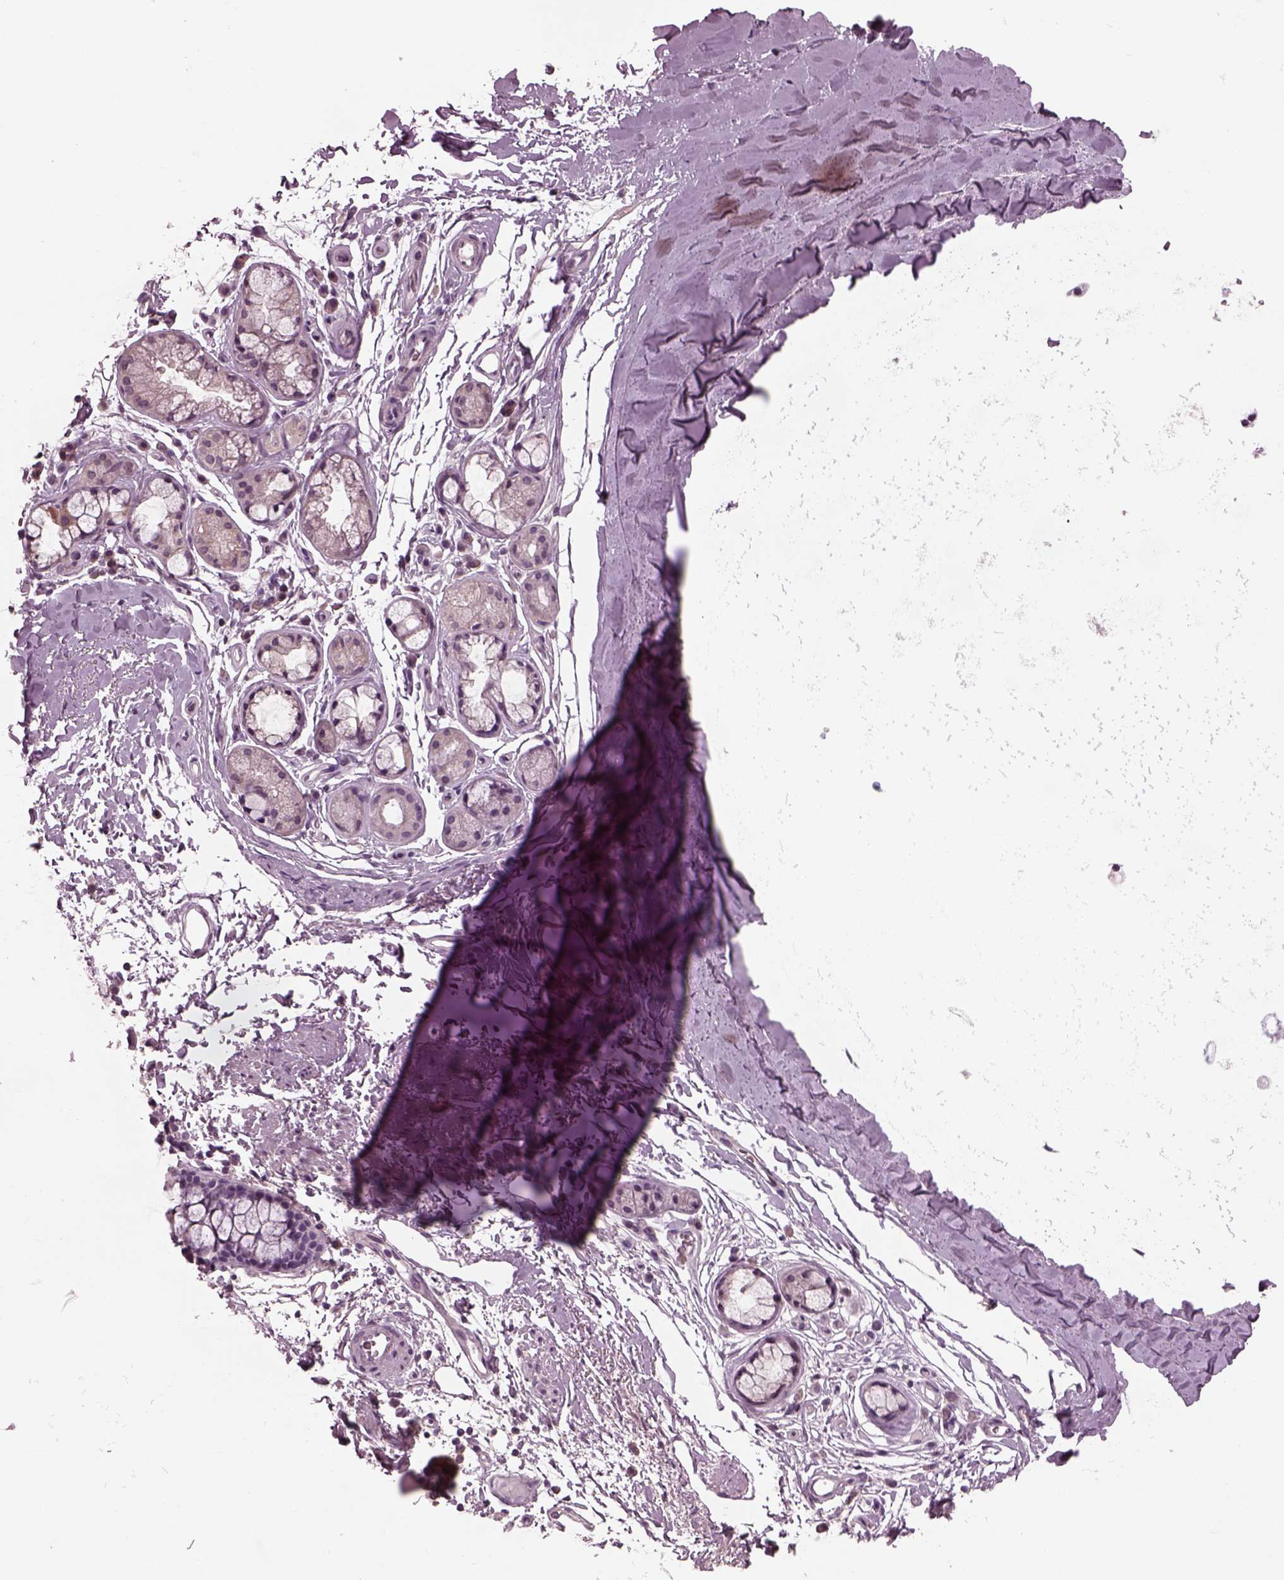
{"staining": {"intensity": "negative", "quantity": "none", "location": "none"}, "tissue": "adipose tissue", "cell_type": "Adipocytes", "image_type": "normal", "snomed": [{"axis": "morphology", "description": "Normal tissue, NOS"}, {"axis": "topography", "description": "Lymph node"}, {"axis": "topography", "description": "Bronchus"}], "caption": "A high-resolution image shows immunohistochemistry (IHC) staining of normal adipose tissue, which exhibits no significant expression in adipocytes.", "gene": "CLCN4", "patient": {"sex": "female", "age": 70}}